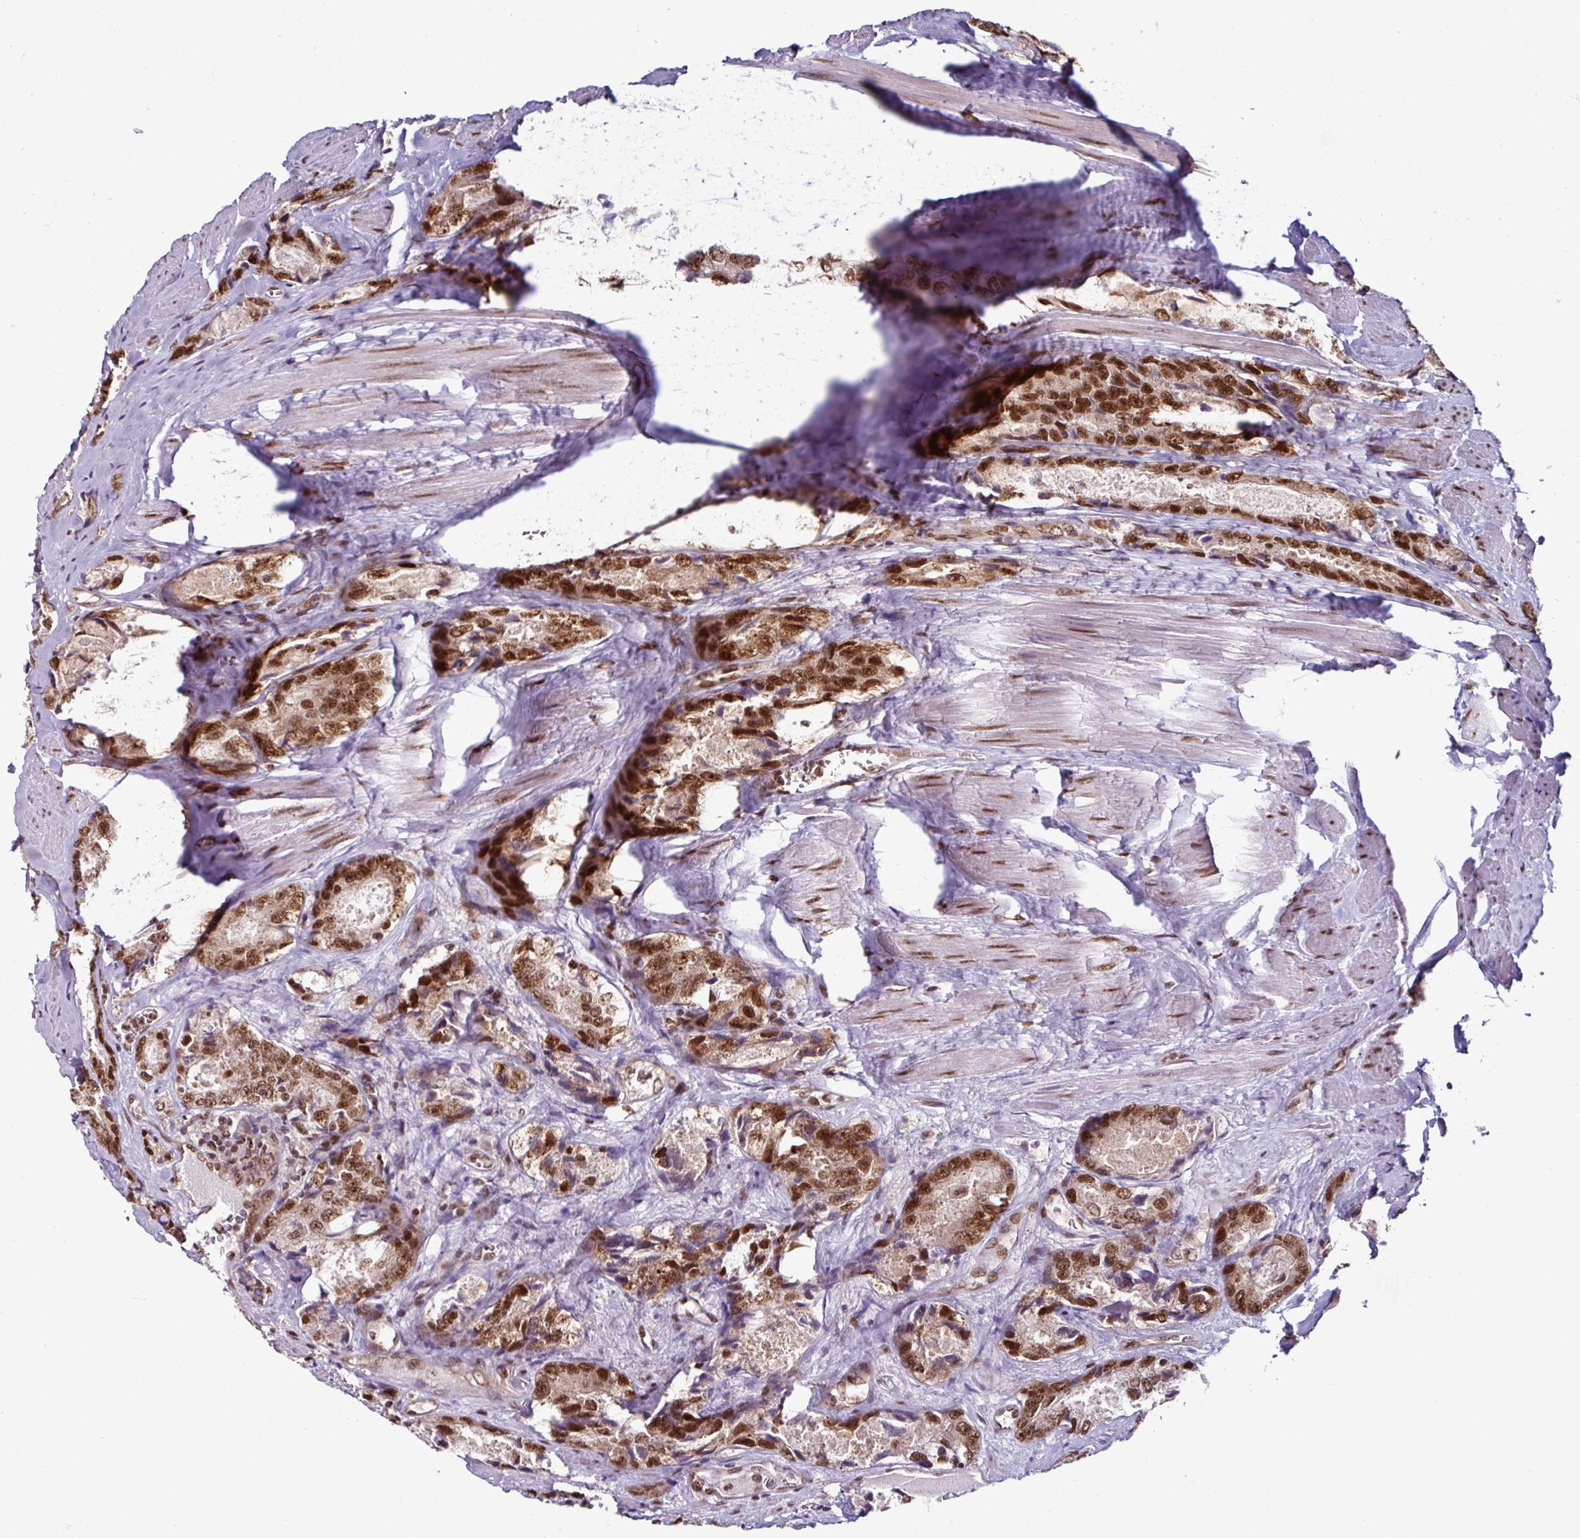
{"staining": {"intensity": "strong", "quantity": ">75%", "location": "nuclear"}, "tissue": "prostate cancer", "cell_type": "Tumor cells", "image_type": "cancer", "snomed": [{"axis": "morphology", "description": "Adenocarcinoma, Low grade"}, {"axis": "topography", "description": "Prostate"}], "caption": "Tumor cells show high levels of strong nuclear positivity in about >75% of cells in human prostate cancer.", "gene": "MORF4L2", "patient": {"sex": "male", "age": 68}}